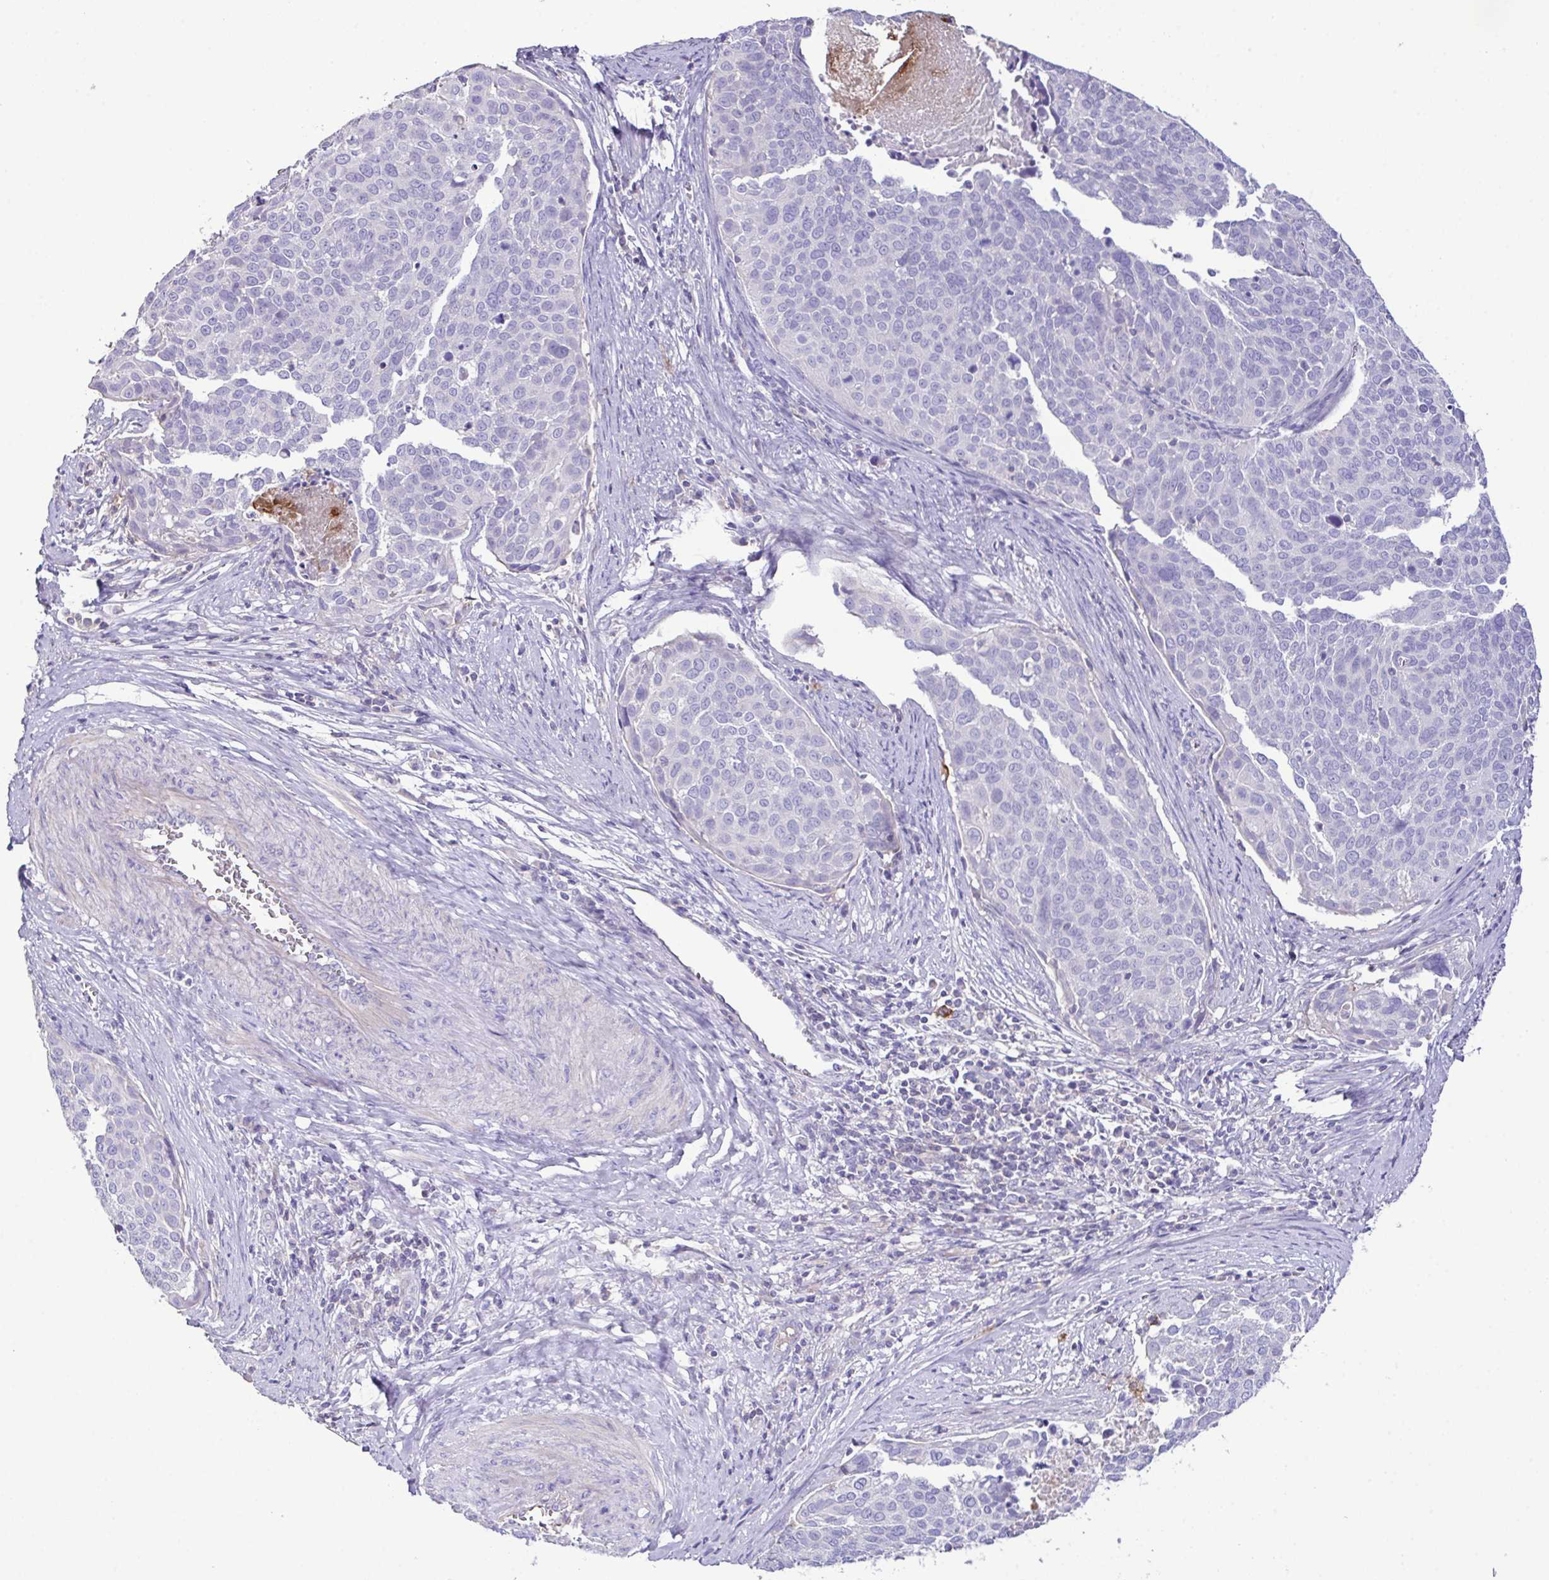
{"staining": {"intensity": "negative", "quantity": "none", "location": "none"}, "tissue": "cervical cancer", "cell_type": "Tumor cells", "image_type": "cancer", "snomed": [{"axis": "morphology", "description": "Squamous cell carcinoma, NOS"}, {"axis": "topography", "description": "Cervix"}], "caption": "Immunohistochemistry of human cervical squamous cell carcinoma demonstrates no positivity in tumor cells.", "gene": "MARCO", "patient": {"sex": "female", "age": 39}}